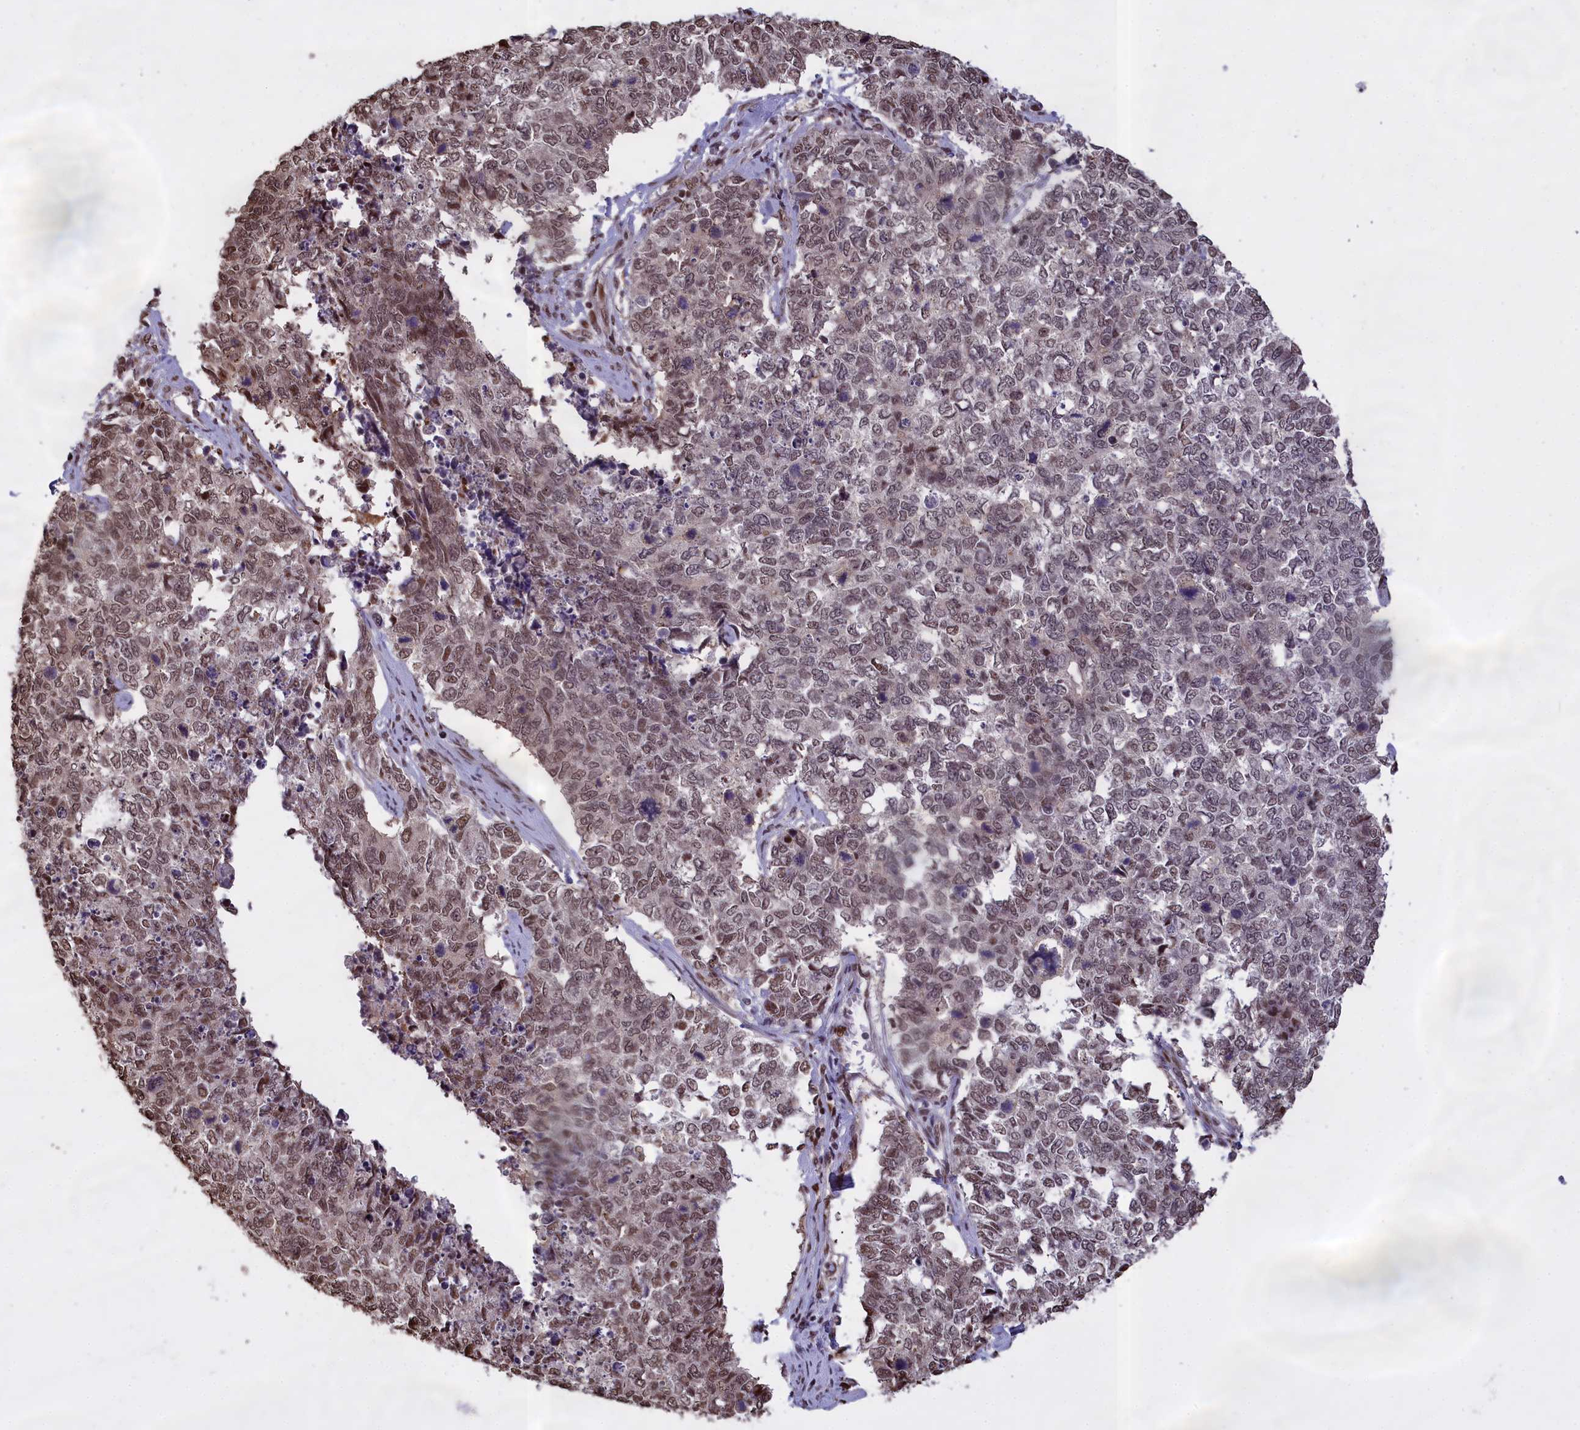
{"staining": {"intensity": "weak", "quantity": ">75%", "location": "nuclear"}, "tissue": "cervical cancer", "cell_type": "Tumor cells", "image_type": "cancer", "snomed": [{"axis": "morphology", "description": "Squamous cell carcinoma, NOS"}, {"axis": "topography", "description": "Cervix"}], "caption": "DAB immunohistochemical staining of squamous cell carcinoma (cervical) exhibits weak nuclear protein expression in approximately >75% of tumor cells.", "gene": "RELB", "patient": {"sex": "female", "age": 63}}